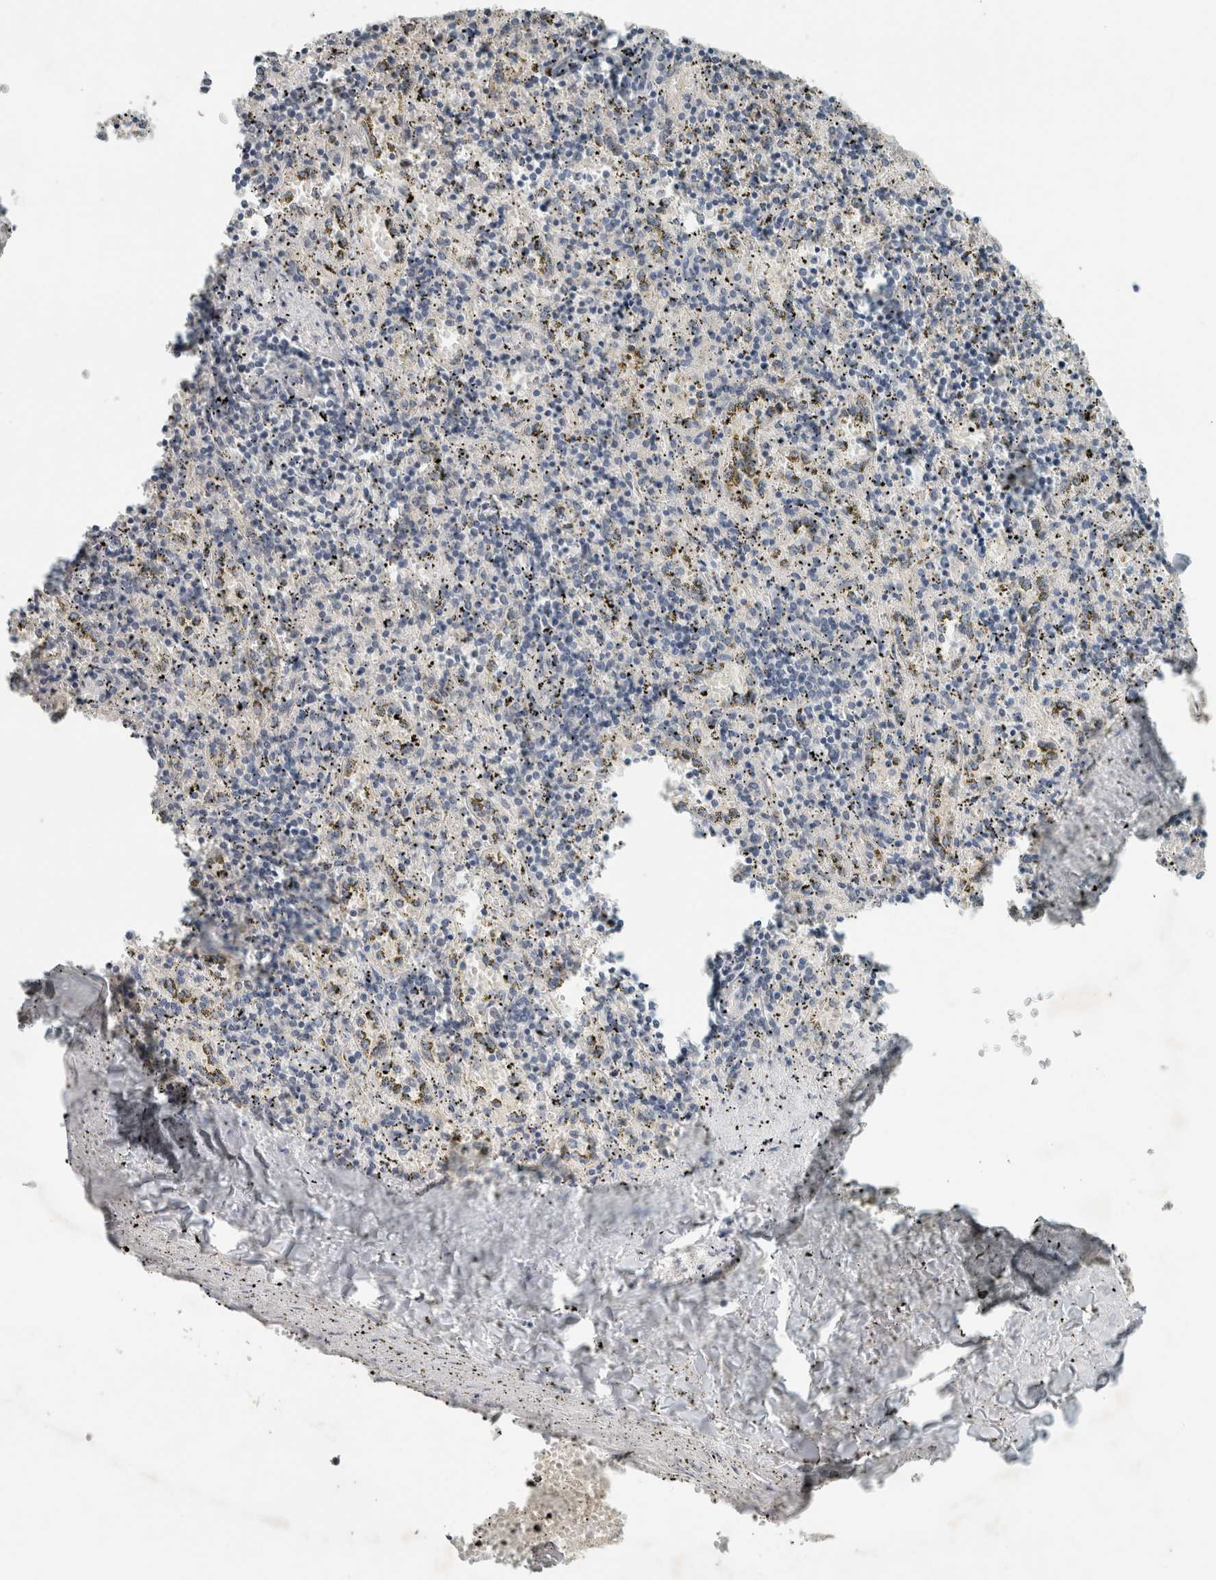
{"staining": {"intensity": "negative", "quantity": "none", "location": "none"}, "tissue": "spleen", "cell_type": "Cells in red pulp", "image_type": "normal", "snomed": [{"axis": "morphology", "description": "Normal tissue, NOS"}, {"axis": "topography", "description": "Spleen"}], "caption": "Photomicrograph shows no significant protein expression in cells in red pulp of benign spleen.", "gene": "TRIT1", "patient": {"sex": "male", "age": 11}}